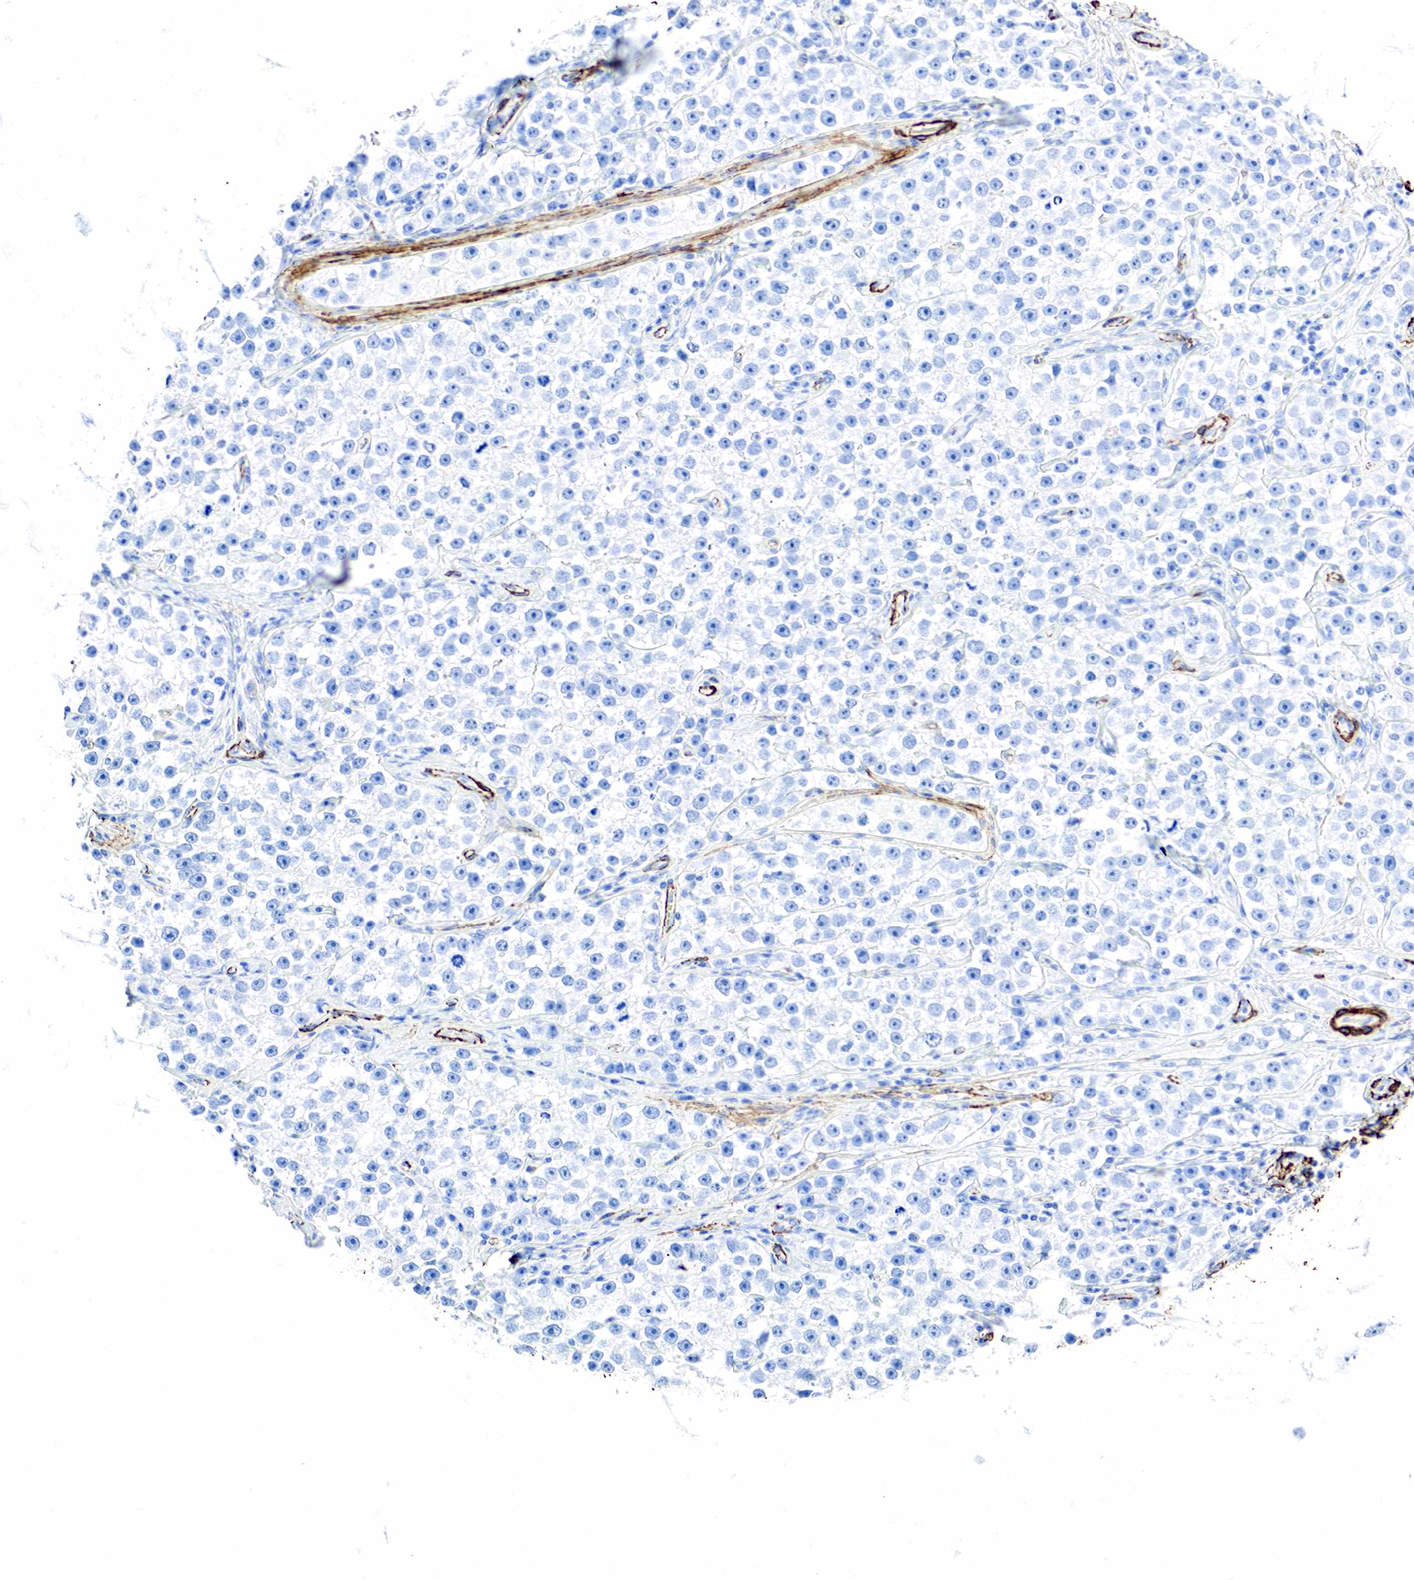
{"staining": {"intensity": "negative", "quantity": "none", "location": "none"}, "tissue": "testis cancer", "cell_type": "Tumor cells", "image_type": "cancer", "snomed": [{"axis": "morphology", "description": "Seminoma, NOS"}, {"axis": "topography", "description": "Testis"}], "caption": "This is a histopathology image of IHC staining of seminoma (testis), which shows no positivity in tumor cells.", "gene": "ACTA1", "patient": {"sex": "male", "age": 32}}